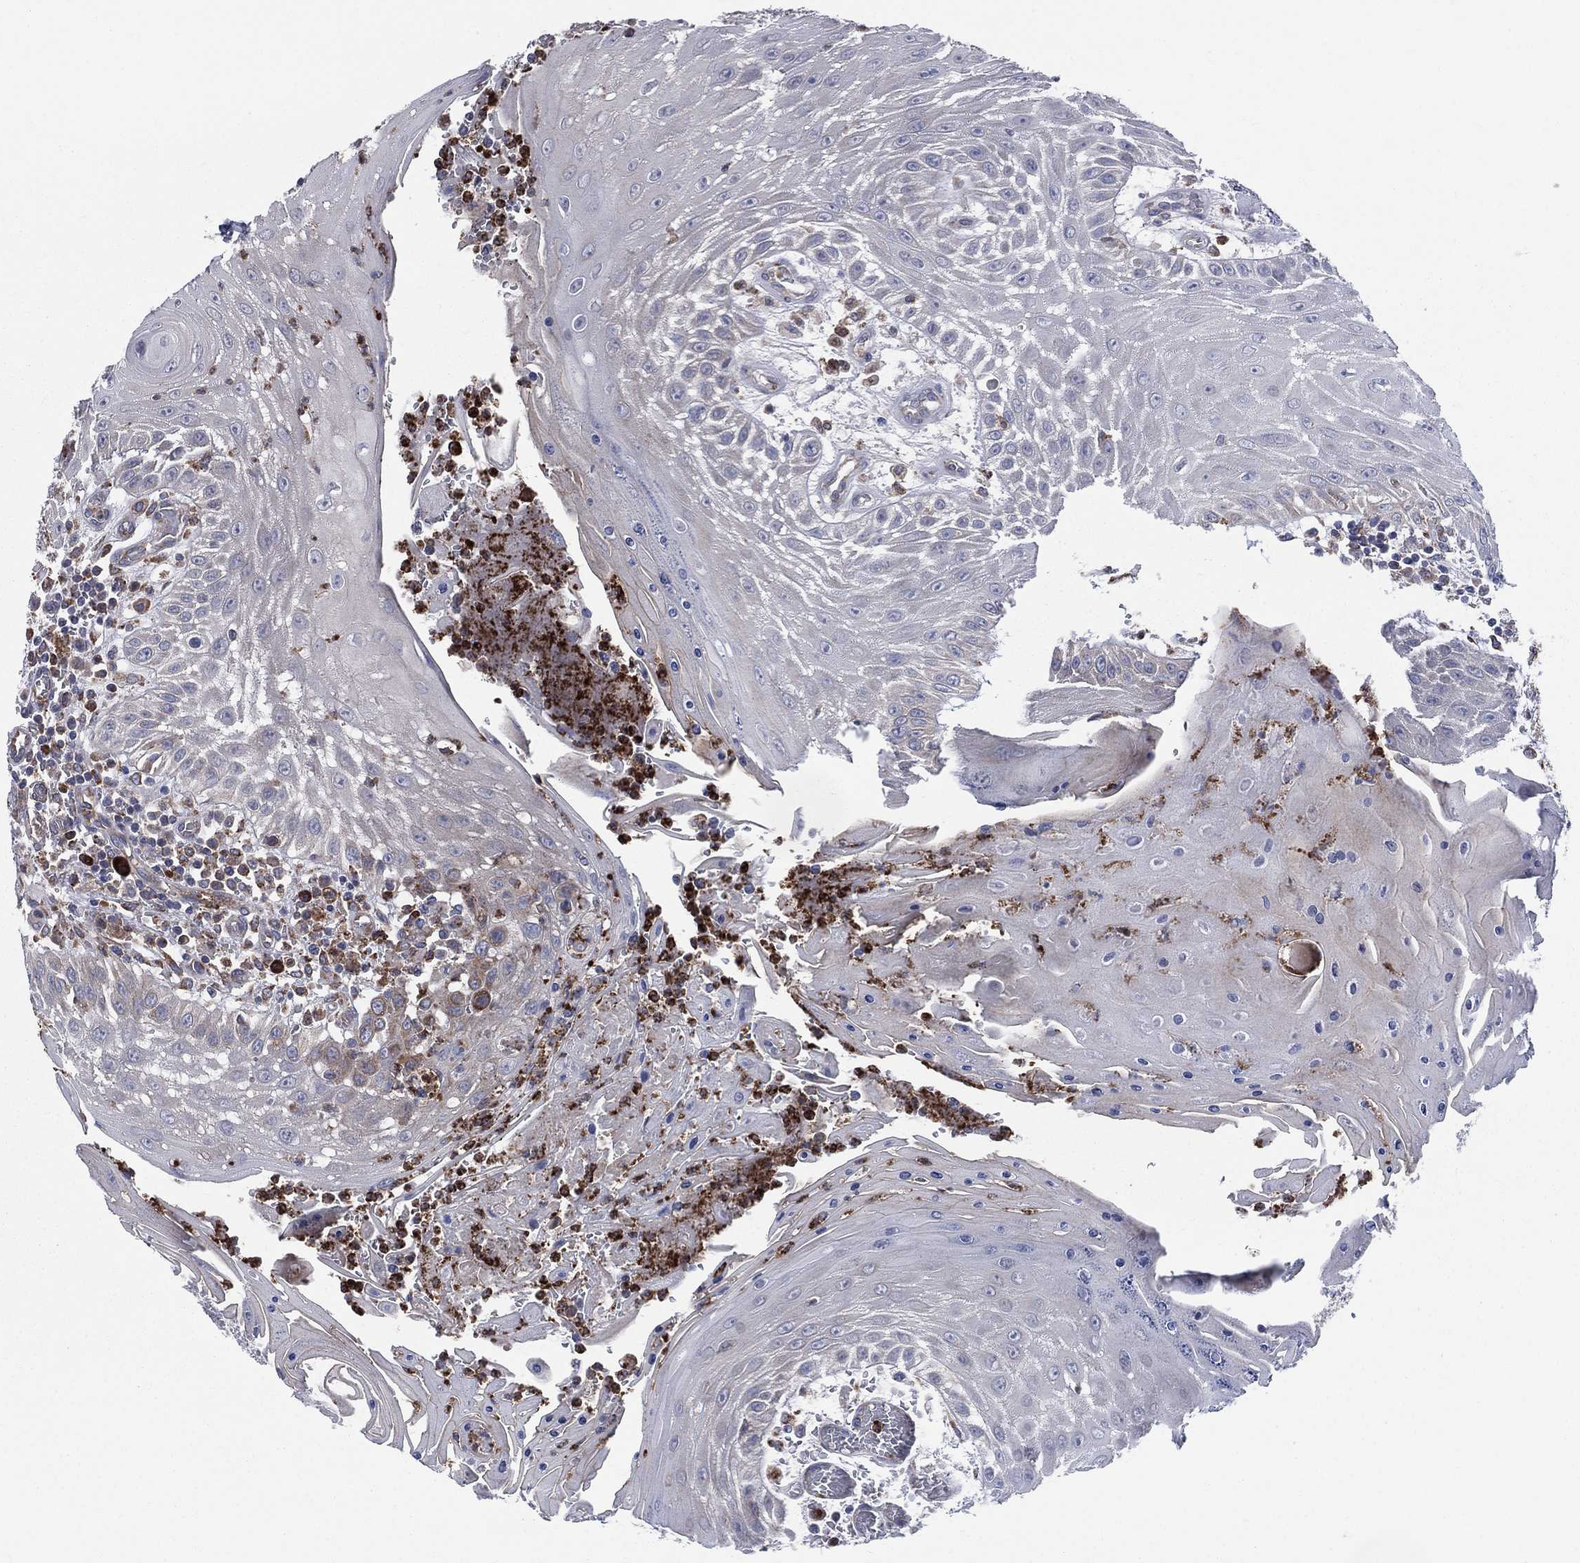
{"staining": {"intensity": "negative", "quantity": "none", "location": "none"}, "tissue": "head and neck cancer", "cell_type": "Tumor cells", "image_type": "cancer", "snomed": [{"axis": "morphology", "description": "Squamous cell carcinoma, NOS"}, {"axis": "topography", "description": "Oral tissue"}, {"axis": "topography", "description": "Head-Neck"}], "caption": "Protein analysis of squamous cell carcinoma (head and neck) displays no significant expression in tumor cells. (DAB (3,3'-diaminobenzidine) immunohistochemistry, high magnification).", "gene": "CCDC159", "patient": {"sex": "male", "age": 58}}